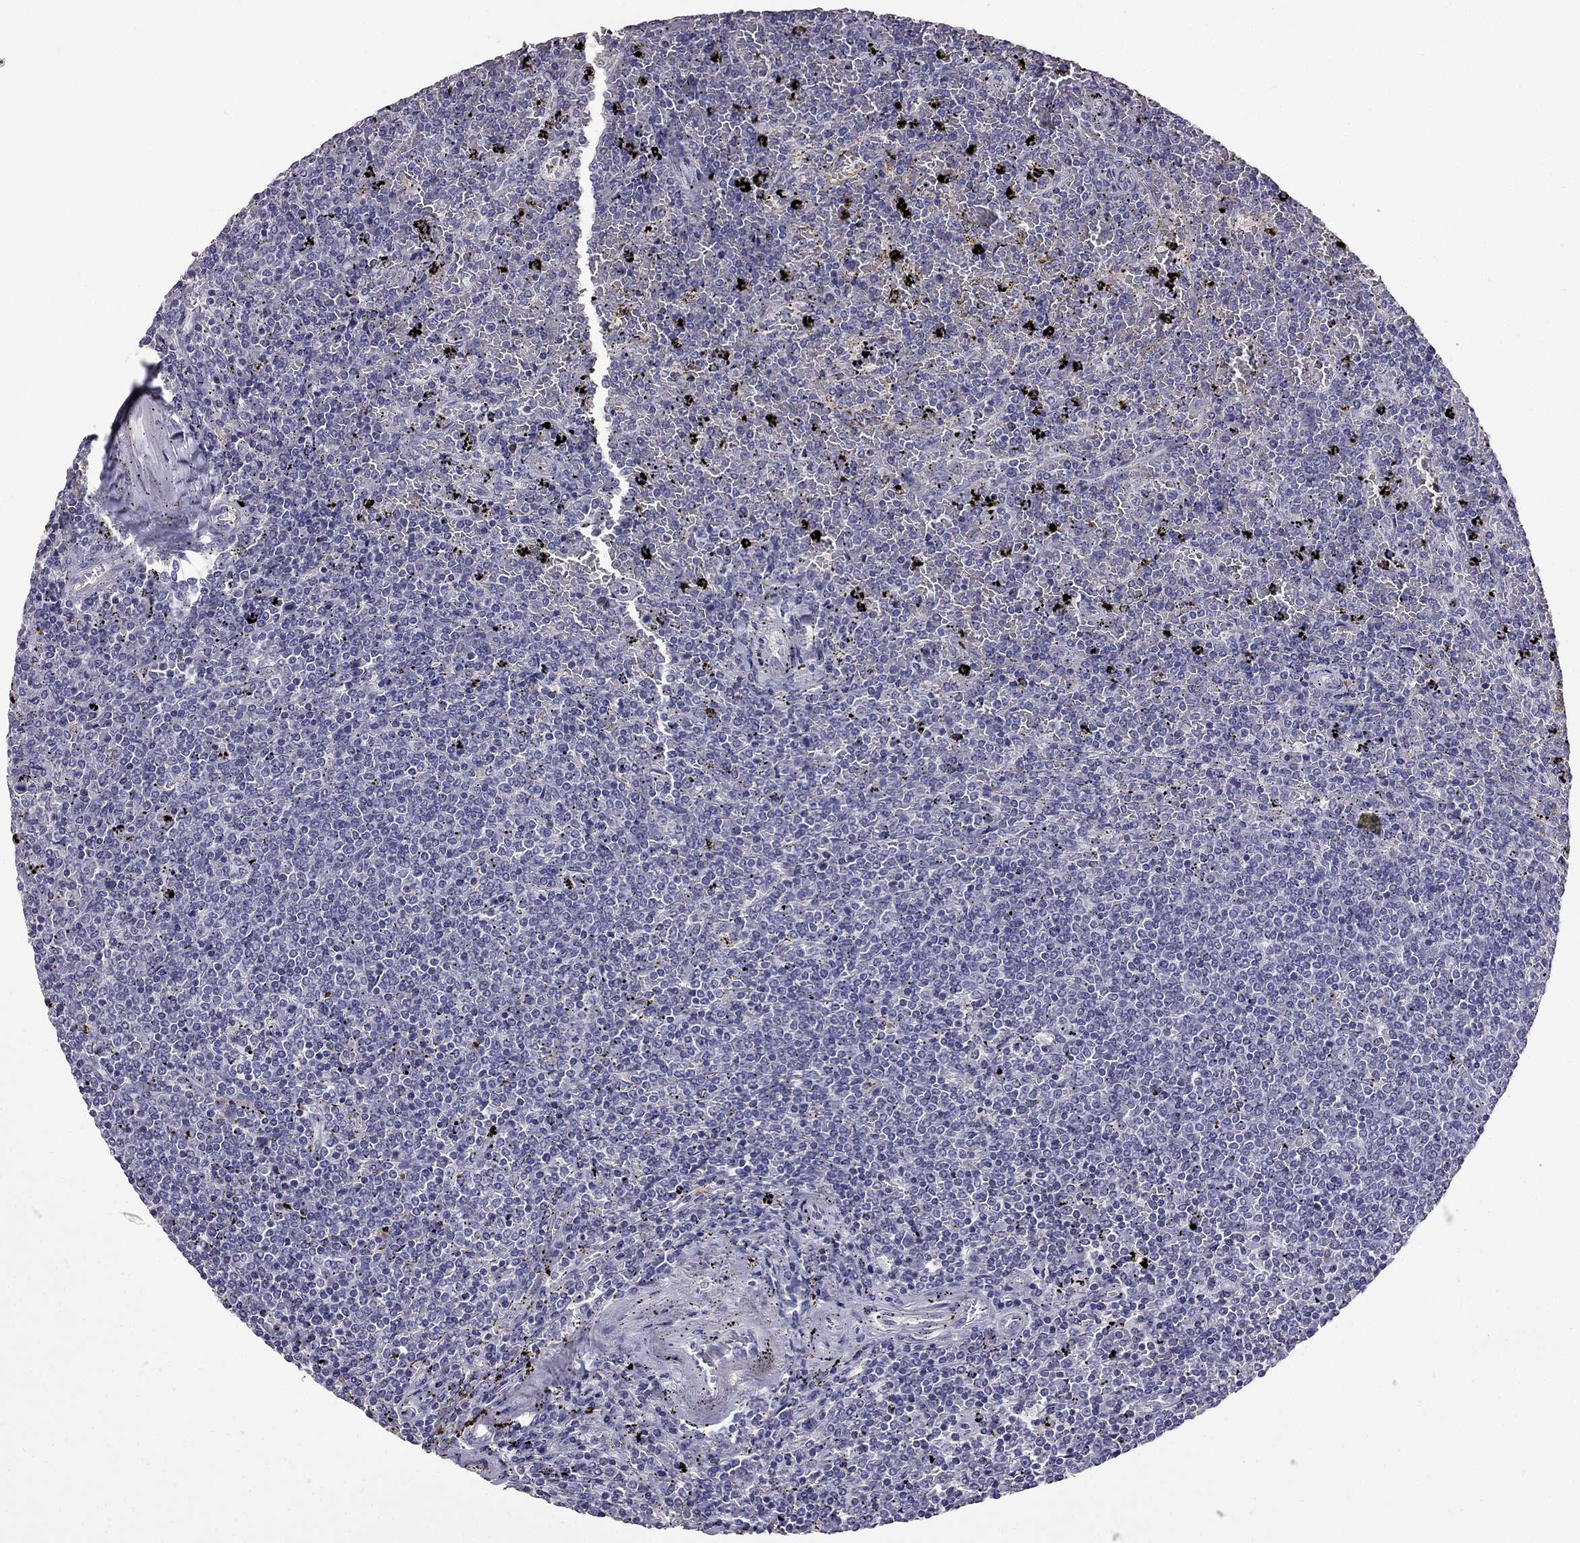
{"staining": {"intensity": "negative", "quantity": "none", "location": "none"}, "tissue": "lymphoma", "cell_type": "Tumor cells", "image_type": "cancer", "snomed": [{"axis": "morphology", "description": "Malignant lymphoma, non-Hodgkin's type, Low grade"}, {"axis": "topography", "description": "Spleen"}], "caption": "DAB (3,3'-diaminobenzidine) immunohistochemical staining of lymphoma shows no significant positivity in tumor cells. (Stains: DAB (3,3'-diaminobenzidine) immunohistochemistry with hematoxylin counter stain, Microscopy: brightfield microscopy at high magnification).", "gene": "AQP9", "patient": {"sex": "female", "age": 77}}